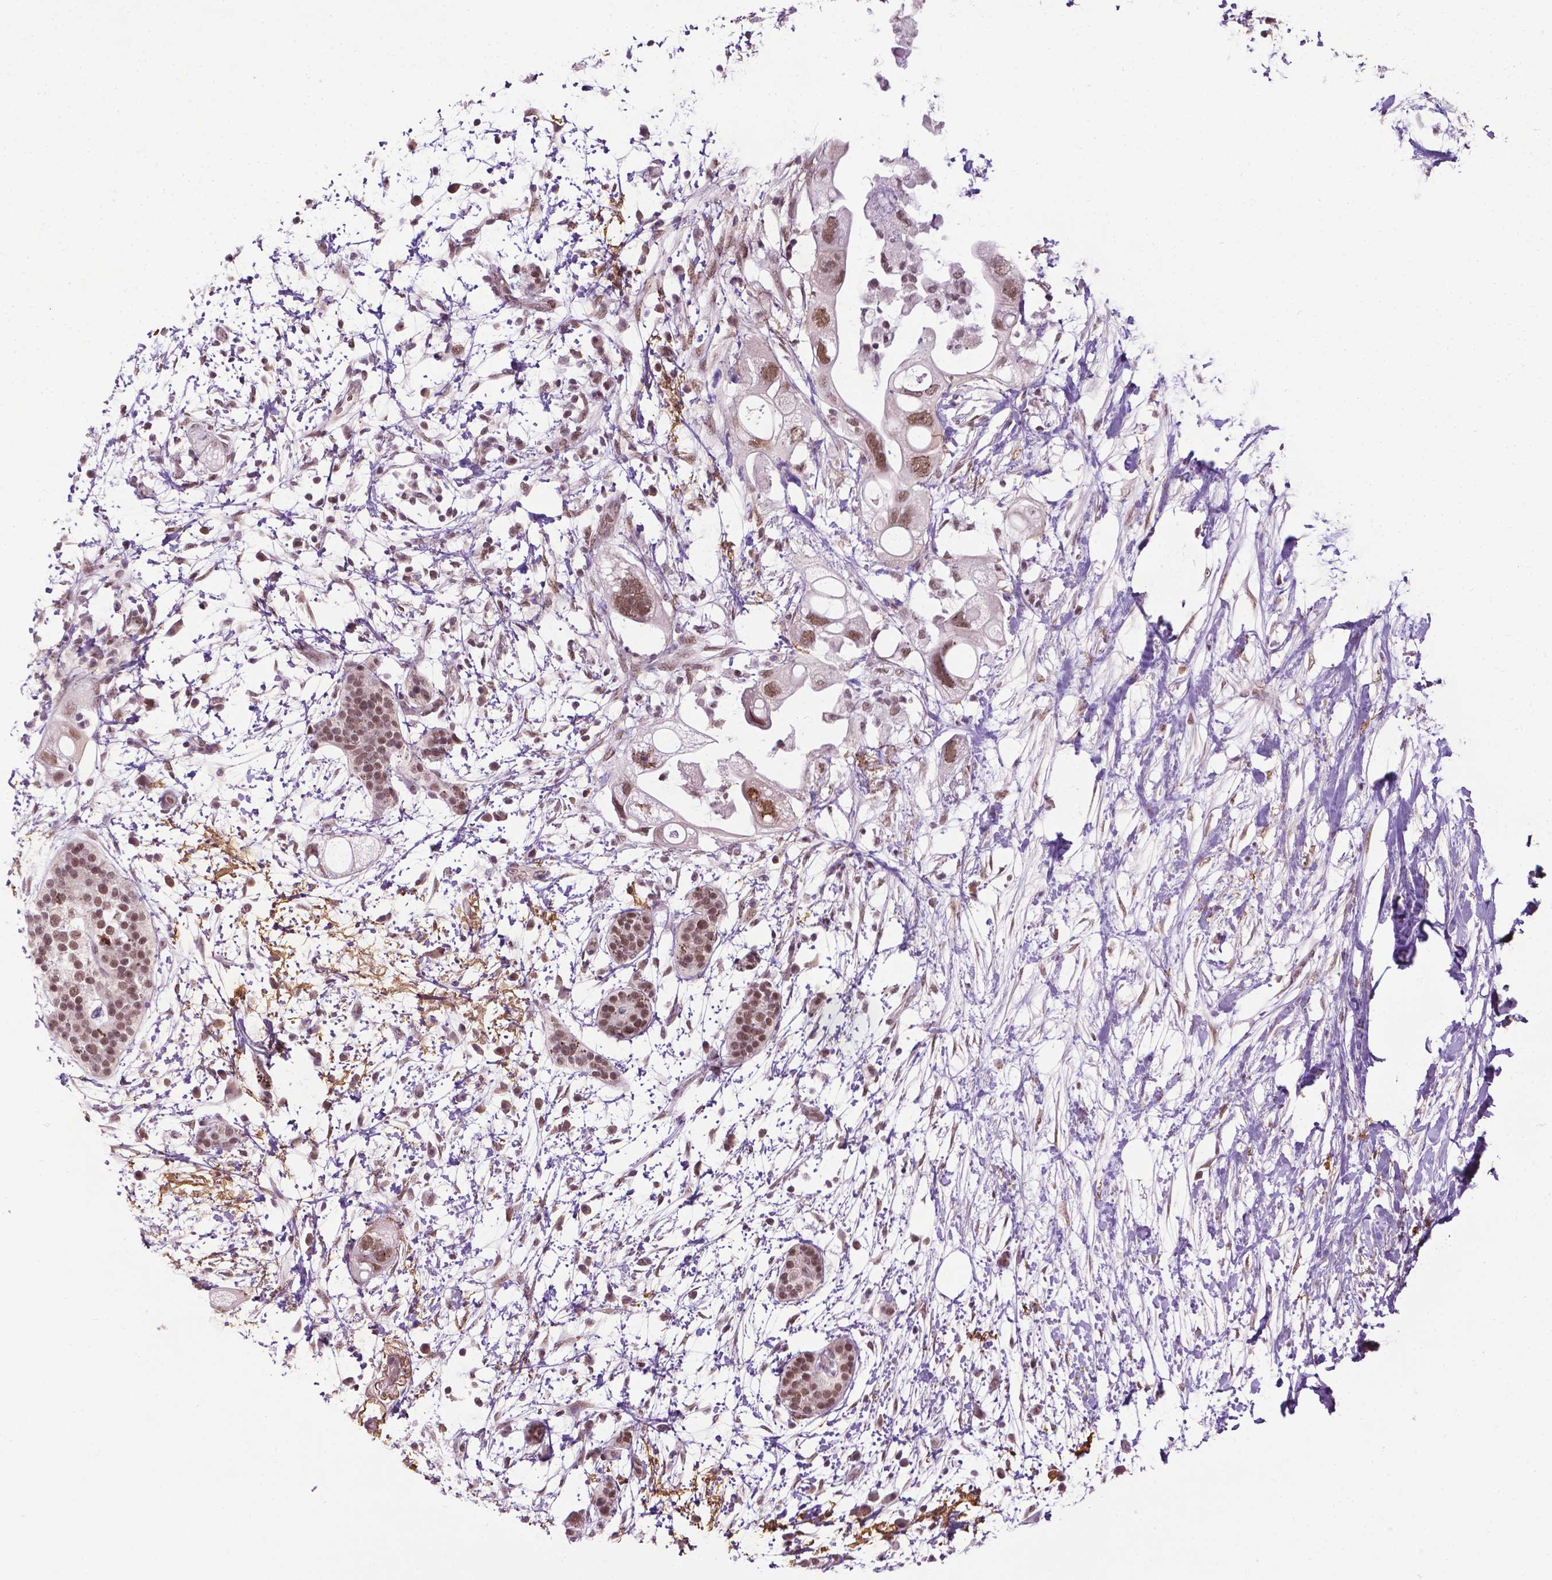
{"staining": {"intensity": "moderate", "quantity": ">75%", "location": "nuclear"}, "tissue": "pancreatic cancer", "cell_type": "Tumor cells", "image_type": "cancer", "snomed": [{"axis": "morphology", "description": "Adenocarcinoma, NOS"}, {"axis": "topography", "description": "Pancreas"}], "caption": "DAB (3,3'-diaminobenzidine) immunohistochemical staining of pancreatic cancer reveals moderate nuclear protein staining in approximately >75% of tumor cells. The staining is performed using DAB (3,3'-diaminobenzidine) brown chromogen to label protein expression. The nuclei are counter-stained blue using hematoxylin.", "gene": "UBQLN4", "patient": {"sex": "female", "age": 72}}